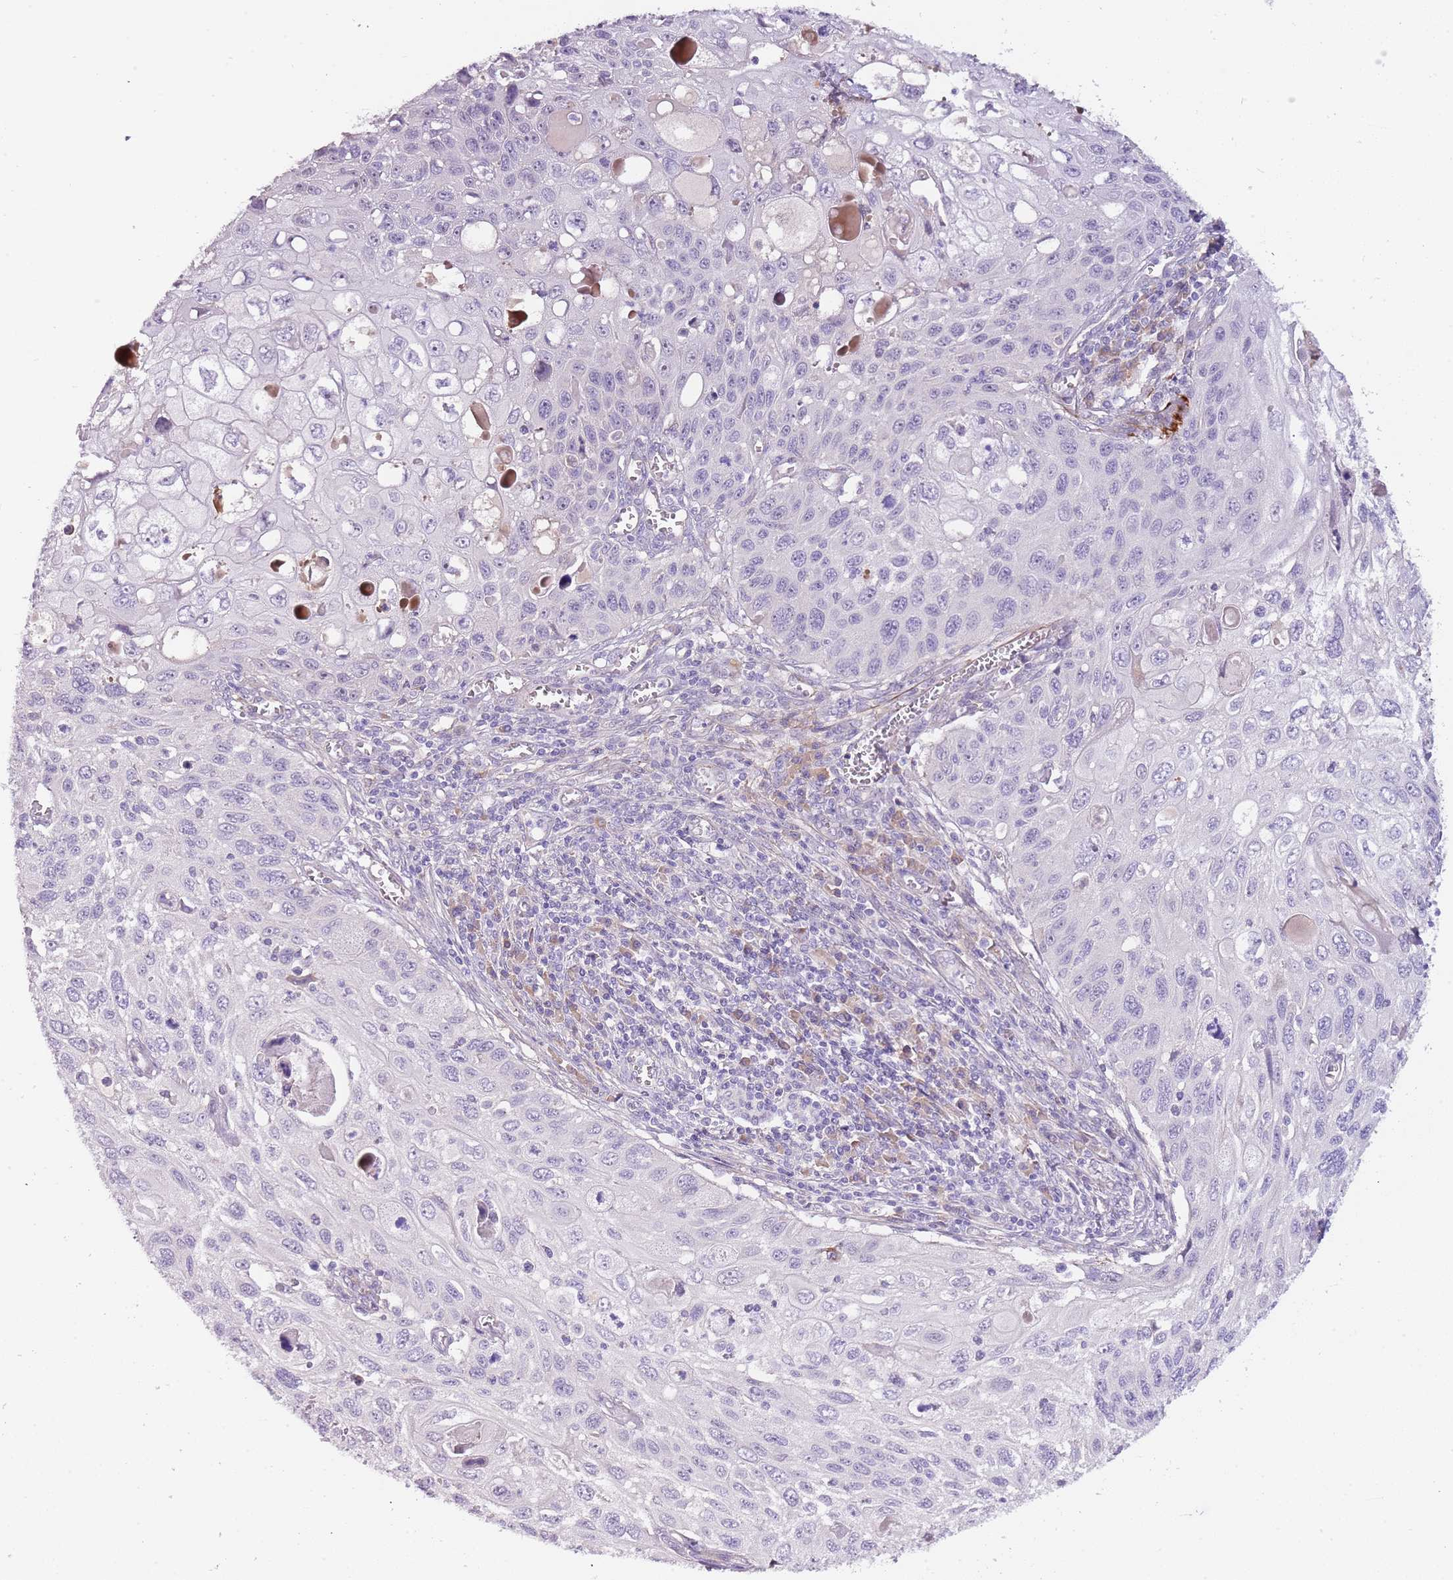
{"staining": {"intensity": "negative", "quantity": "none", "location": "none"}, "tissue": "cervical cancer", "cell_type": "Tumor cells", "image_type": "cancer", "snomed": [{"axis": "morphology", "description": "Squamous cell carcinoma, NOS"}, {"axis": "topography", "description": "Cervix"}], "caption": "An image of cervical cancer stained for a protein displays no brown staining in tumor cells.", "gene": "NKX2-3", "patient": {"sex": "female", "age": 70}}